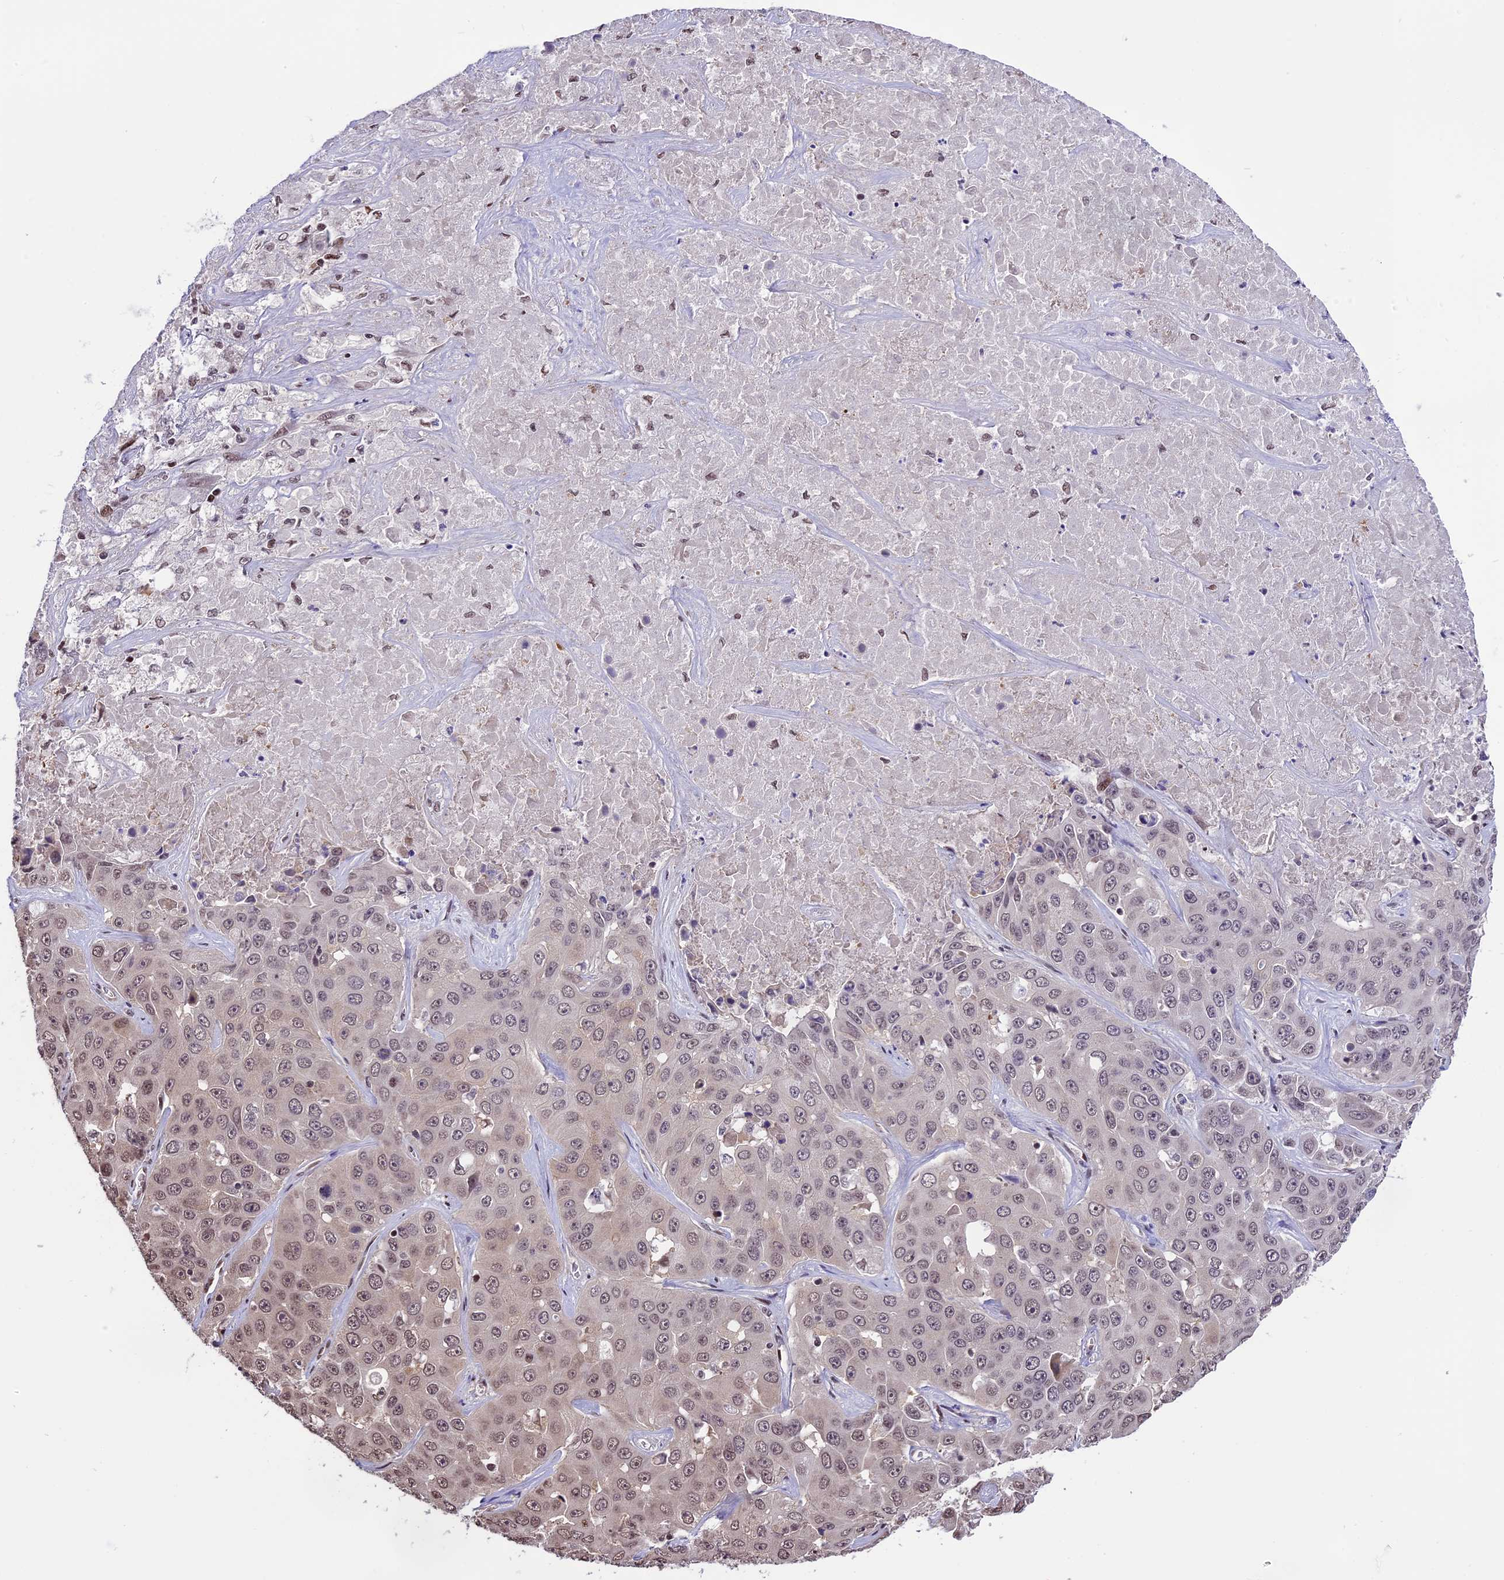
{"staining": {"intensity": "moderate", "quantity": "25%-75%", "location": "nuclear"}, "tissue": "liver cancer", "cell_type": "Tumor cells", "image_type": "cancer", "snomed": [{"axis": "morphology", "description": "Cholangiocarcinoma"}, {"axis": "topography", "description": "Liver"}], "caption": "DAB immunohistochemical staining of human liver cancer (cholangiocarcinoma) demonstrates moderate nuclear protein positivity in approximately 25%-75% of tumor cells. The staining was performed using DAB (3,3'-diaminobenzidine), with brown indicating positive protein expression. Nuclei are stained blue with hematoxylin.", "gene": "POLR3E", "patient": {"sex": "female", "age": 52}}